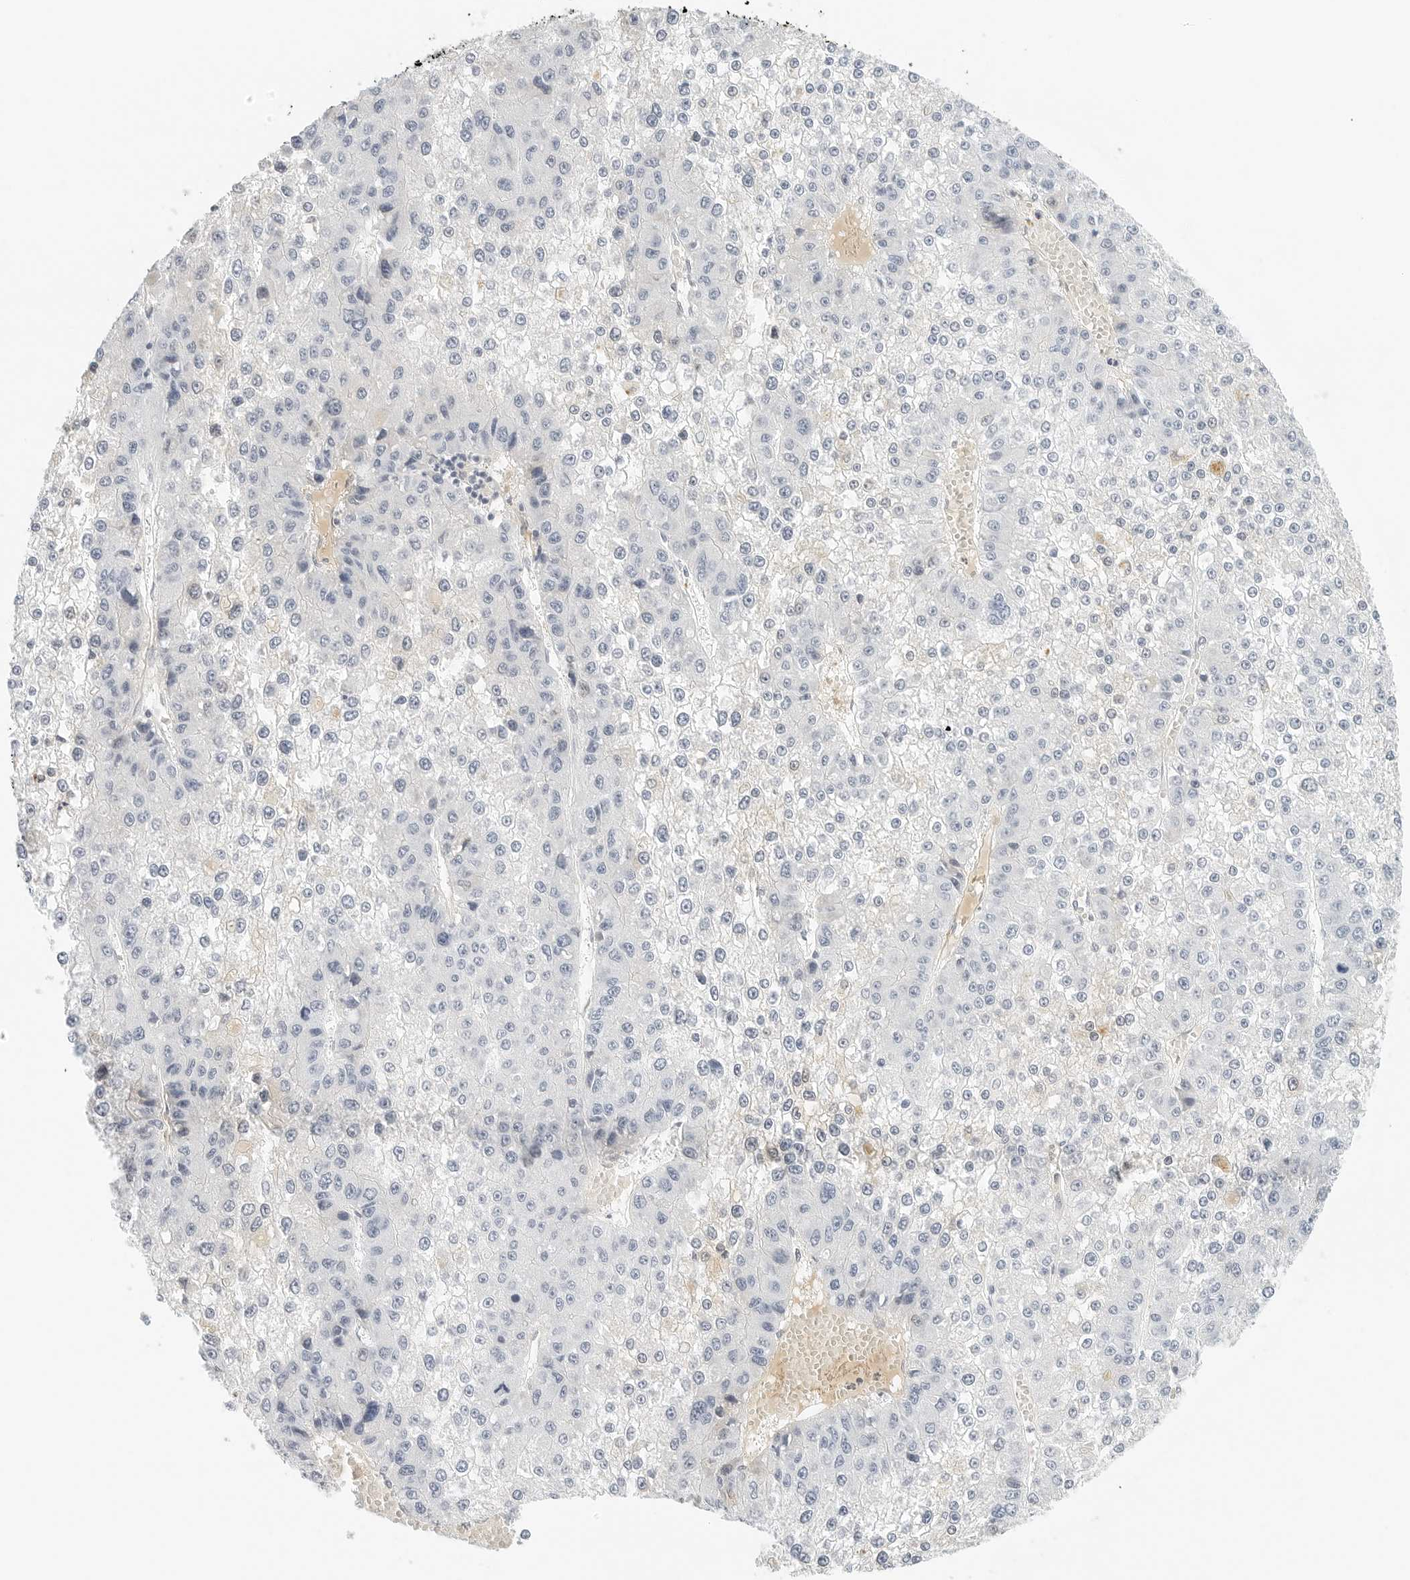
{"staining": {"intensity": "negative", "quantity": "none", "location": "none"}, "tissue": "liver cancer", "cell_type": "Tumor cells", "image_type": "cancer", "snomed": [{"axis": "morphology", "description": "Carcinoma, Hepatocellular, NOS"}, {"axis": "topography", "description": "Liver"}], "caption": "Immunohistochemical staining of liver cancer (hepatocellular carcinoma) exhibits no significant positivity in tumor cells.", "gene": "PKDCC", "patient": {"sex": "female", "age": 73}}